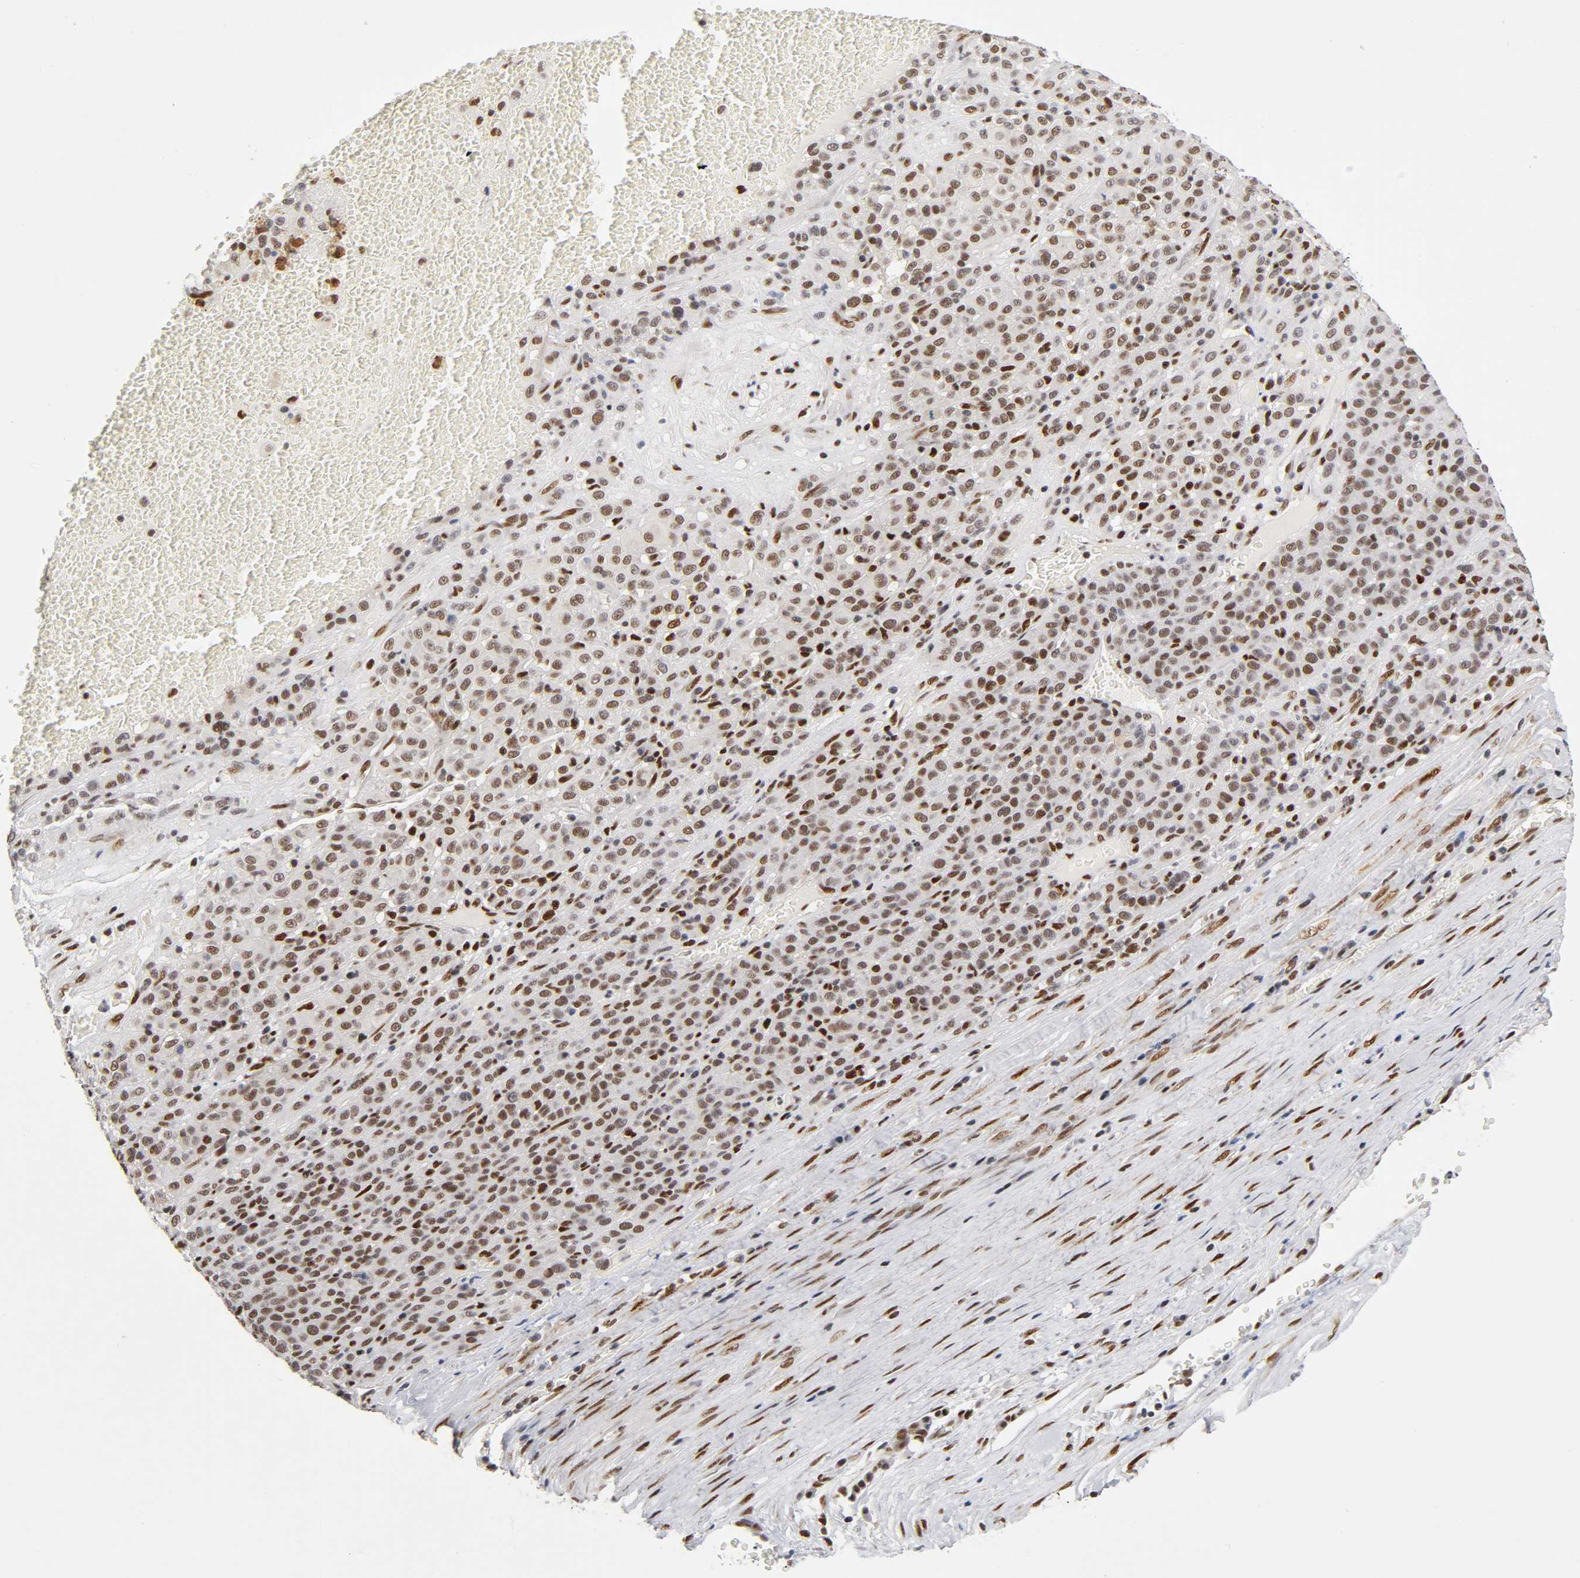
{"staining": {"intensity": "strong", "quantity": ">75%", "location": "nuclear"}, "tissue": "melanoma", "cell_type": "Tumor cells", "image_type": "cancer", "snomed": [{"axis": "morphology", "description": "Malignant melanoma, Metastatic site"}, {"axis": "topography", "description": "Pancreas"}], "caption": "This is an image of IHC staining of malignant melanoma (metastatic site), which shows strong staining in the nuclear of tumor cells.", "gene": "NR3C1", "patient": {"sex": "female", "age": 30}}